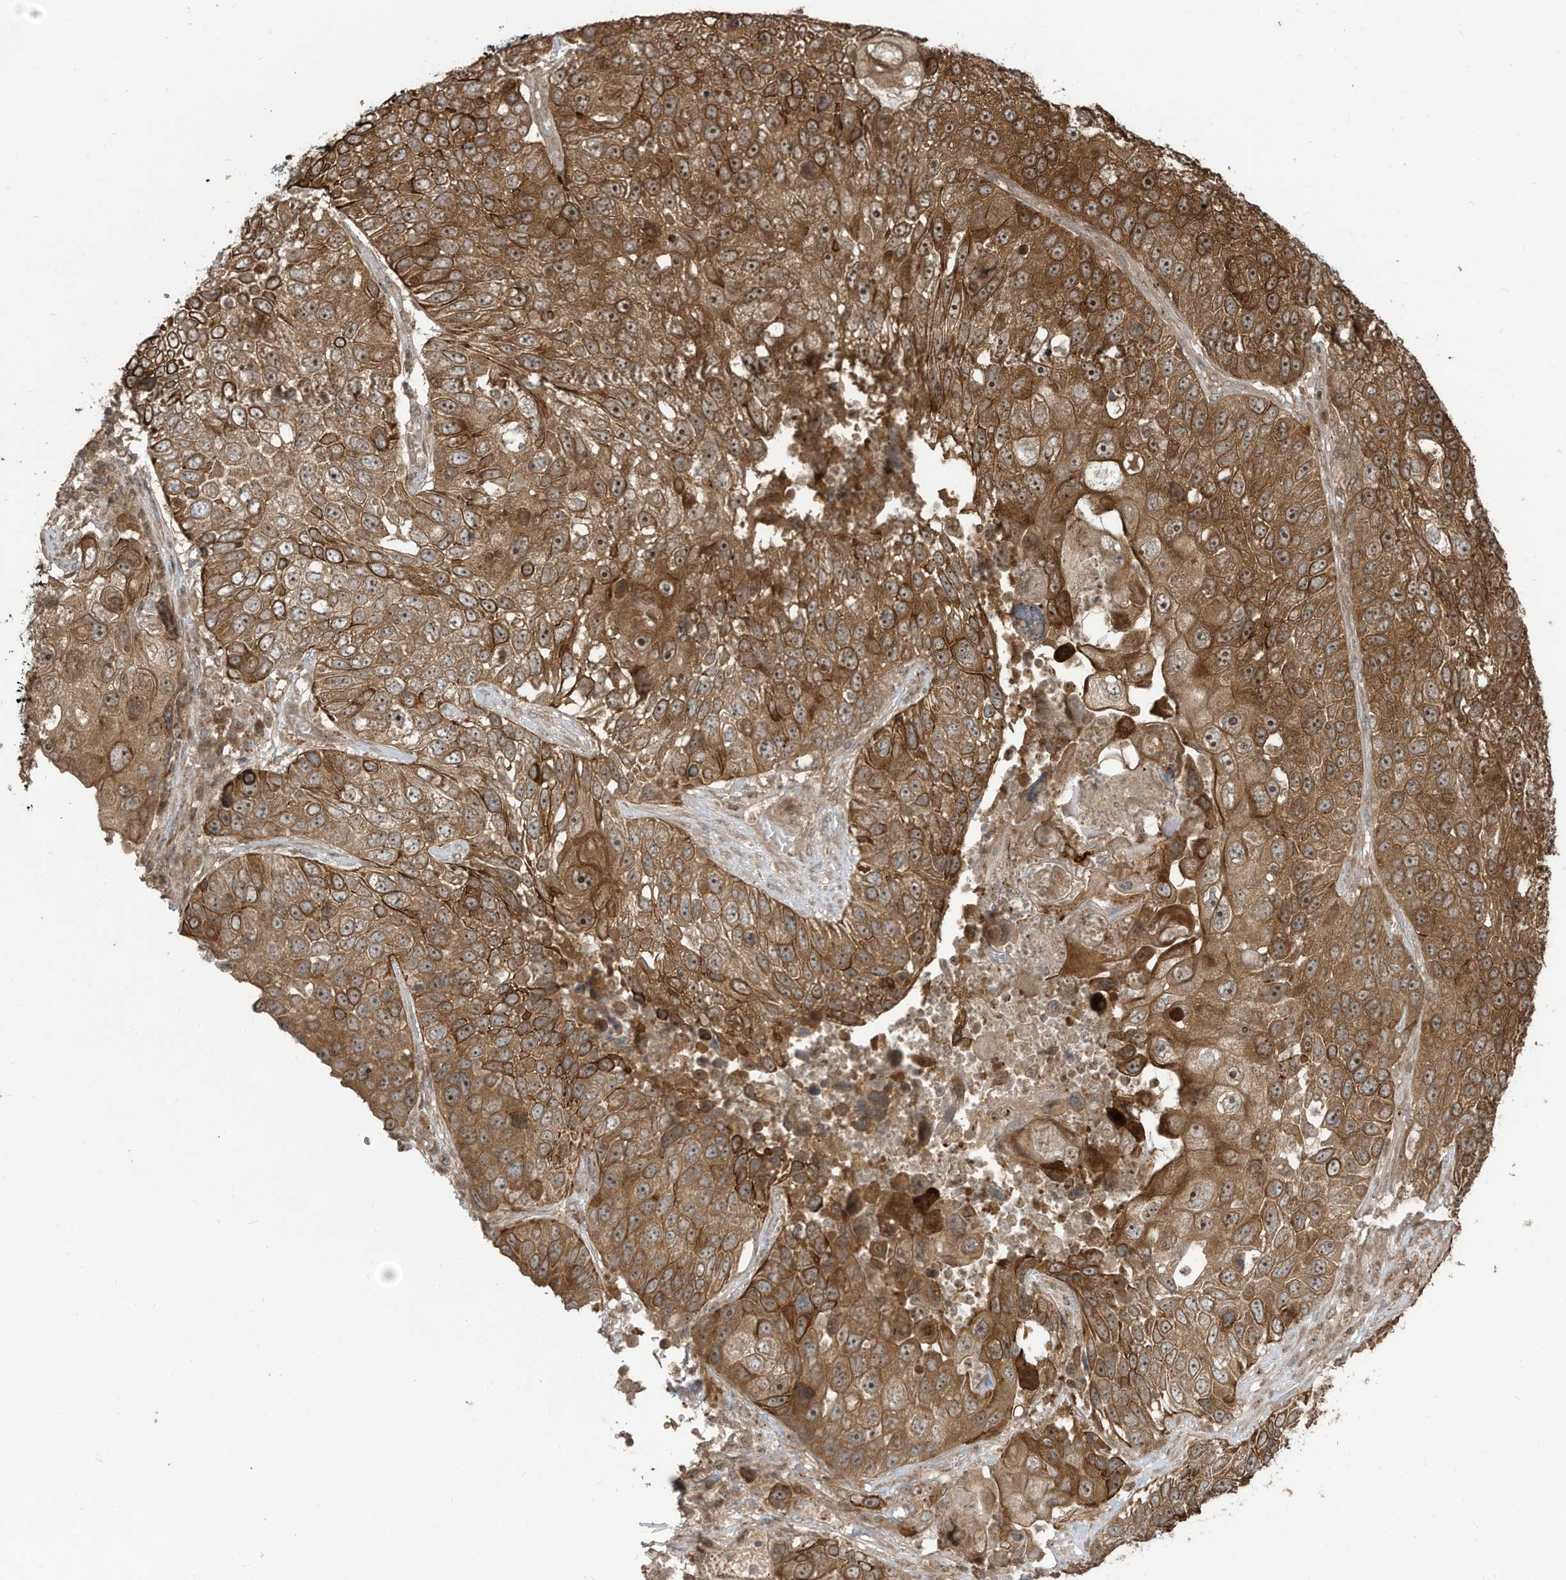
{"staining": {"intensity": "strong", "quantity": ">75%", "location": "cytoplasmic/membranous,nuclear"}, "tissue": "lung cancer", "cell_type": "Tumor cells", "image_type": "cancer", "snomed": [{"axis": "morphology", "description": "Squamous cell carcinoma, NOS"}, {"axis": "topography", "description": "Lung"}], "caption": "Immunohistochemistry (IHC) staining of lung cancer, which exhibits high levels of strong cytoplasmic/membranous and nuclear positivity in approximately >75% of tumor cells indicating strong cytoplasmic/membranous and nuclear protein expression. The staining was performed using DAB (3,3'-diaminobenzidine) (brown) for protein detection and nuclei were counterstained in hematoxylin (blue).", "gene": "CARF", "patient": {"sex": "male", "age": 61}}